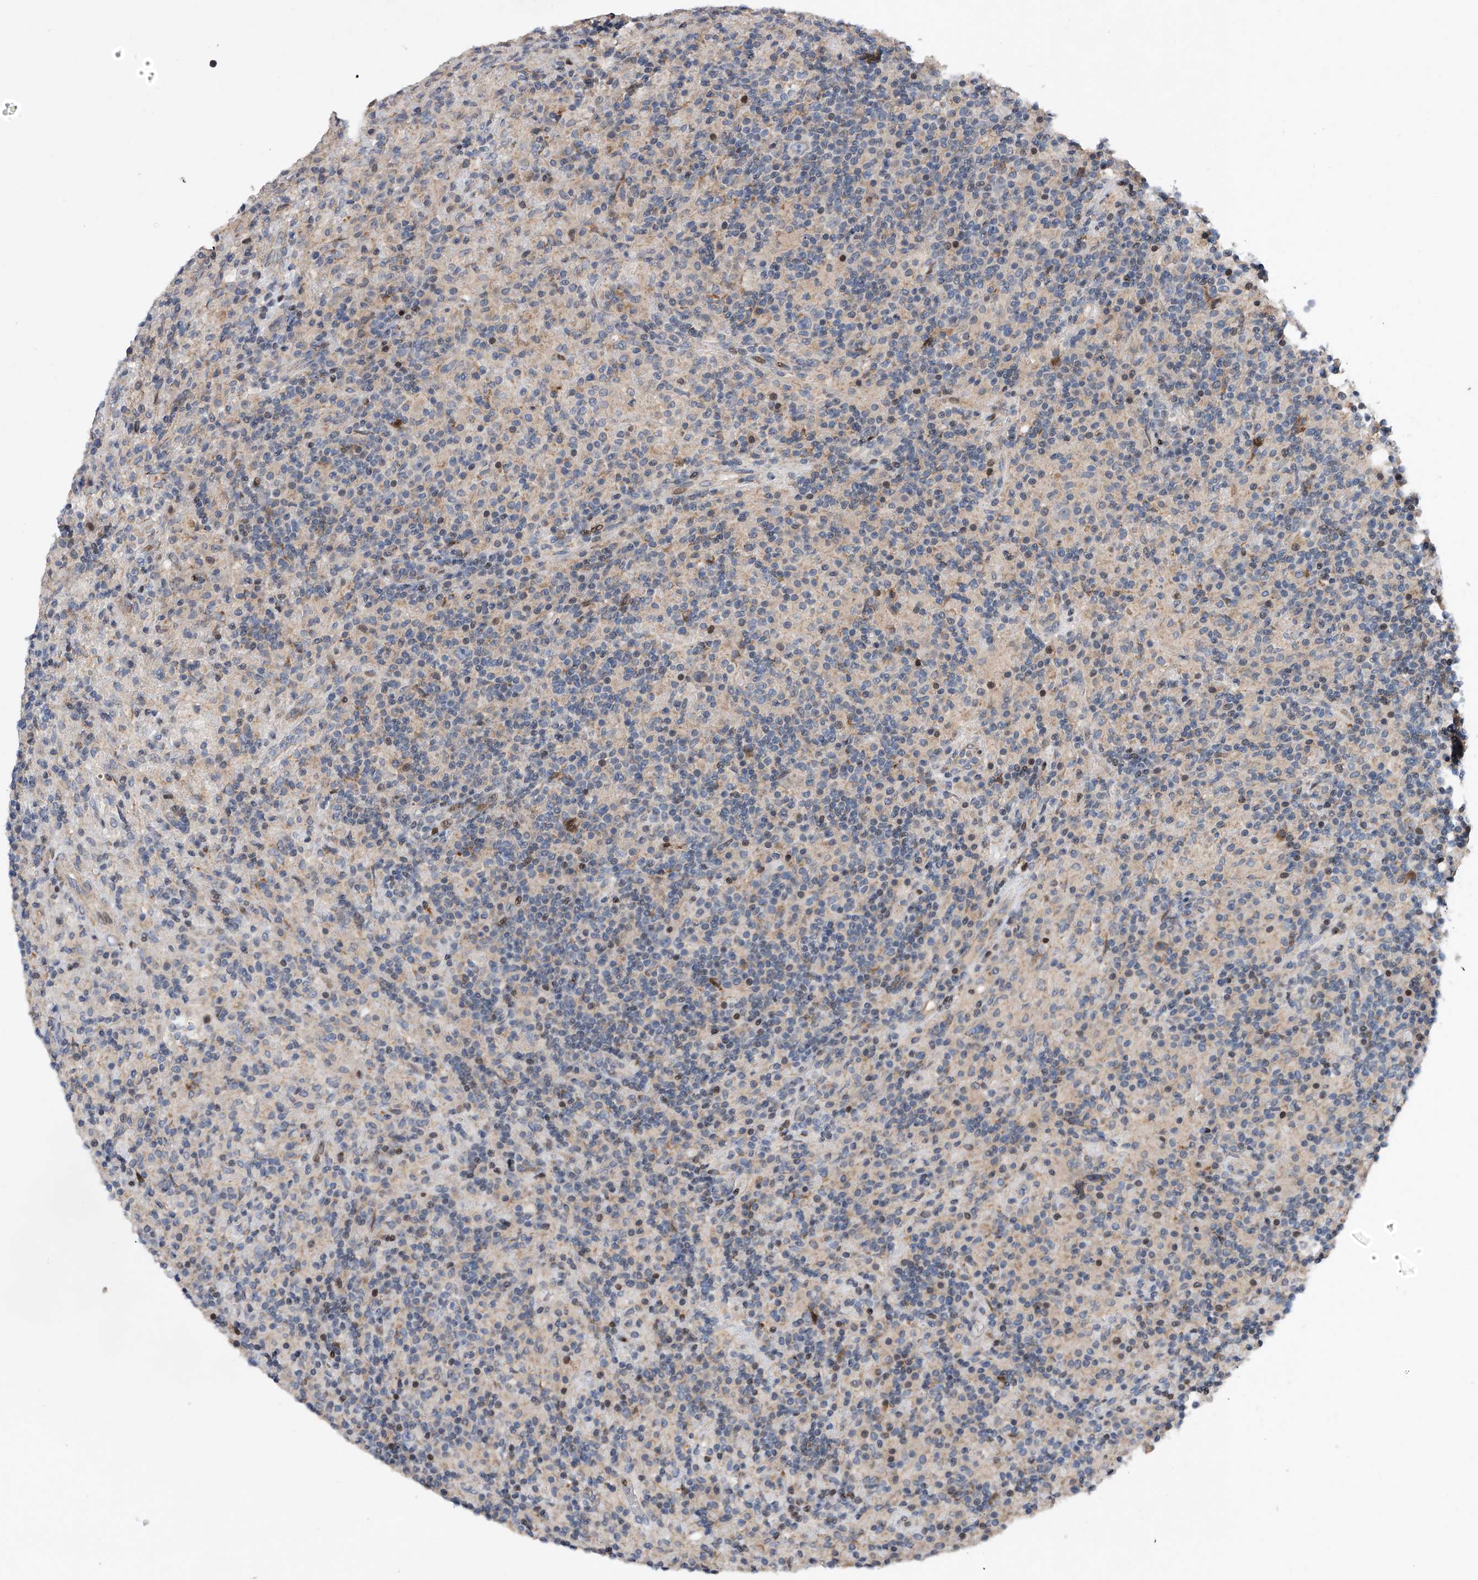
{"staining": {"intensity": "negative", "quantity": "none", "location": "none"}, "tissue": "lymphoma", "cell_type": "Tumor cells", "image_type": "cancer", "snomed": [{"axis": "morphology", "description": "Hodgkin's disease, NOS"}, {"axis": "topography", "description": "Lymph node"}], "caption": "This micrograph is of lymphoma stained with immunohistochemistry to label a protein in brown with the nuclei are counter-stained blue. There is no positivity in tumor cells. (DAB IHC visualized using brightfield microscopy, high magnification).", "gene": "CDH12", "patient": {"sex": "male", "age": 70}}